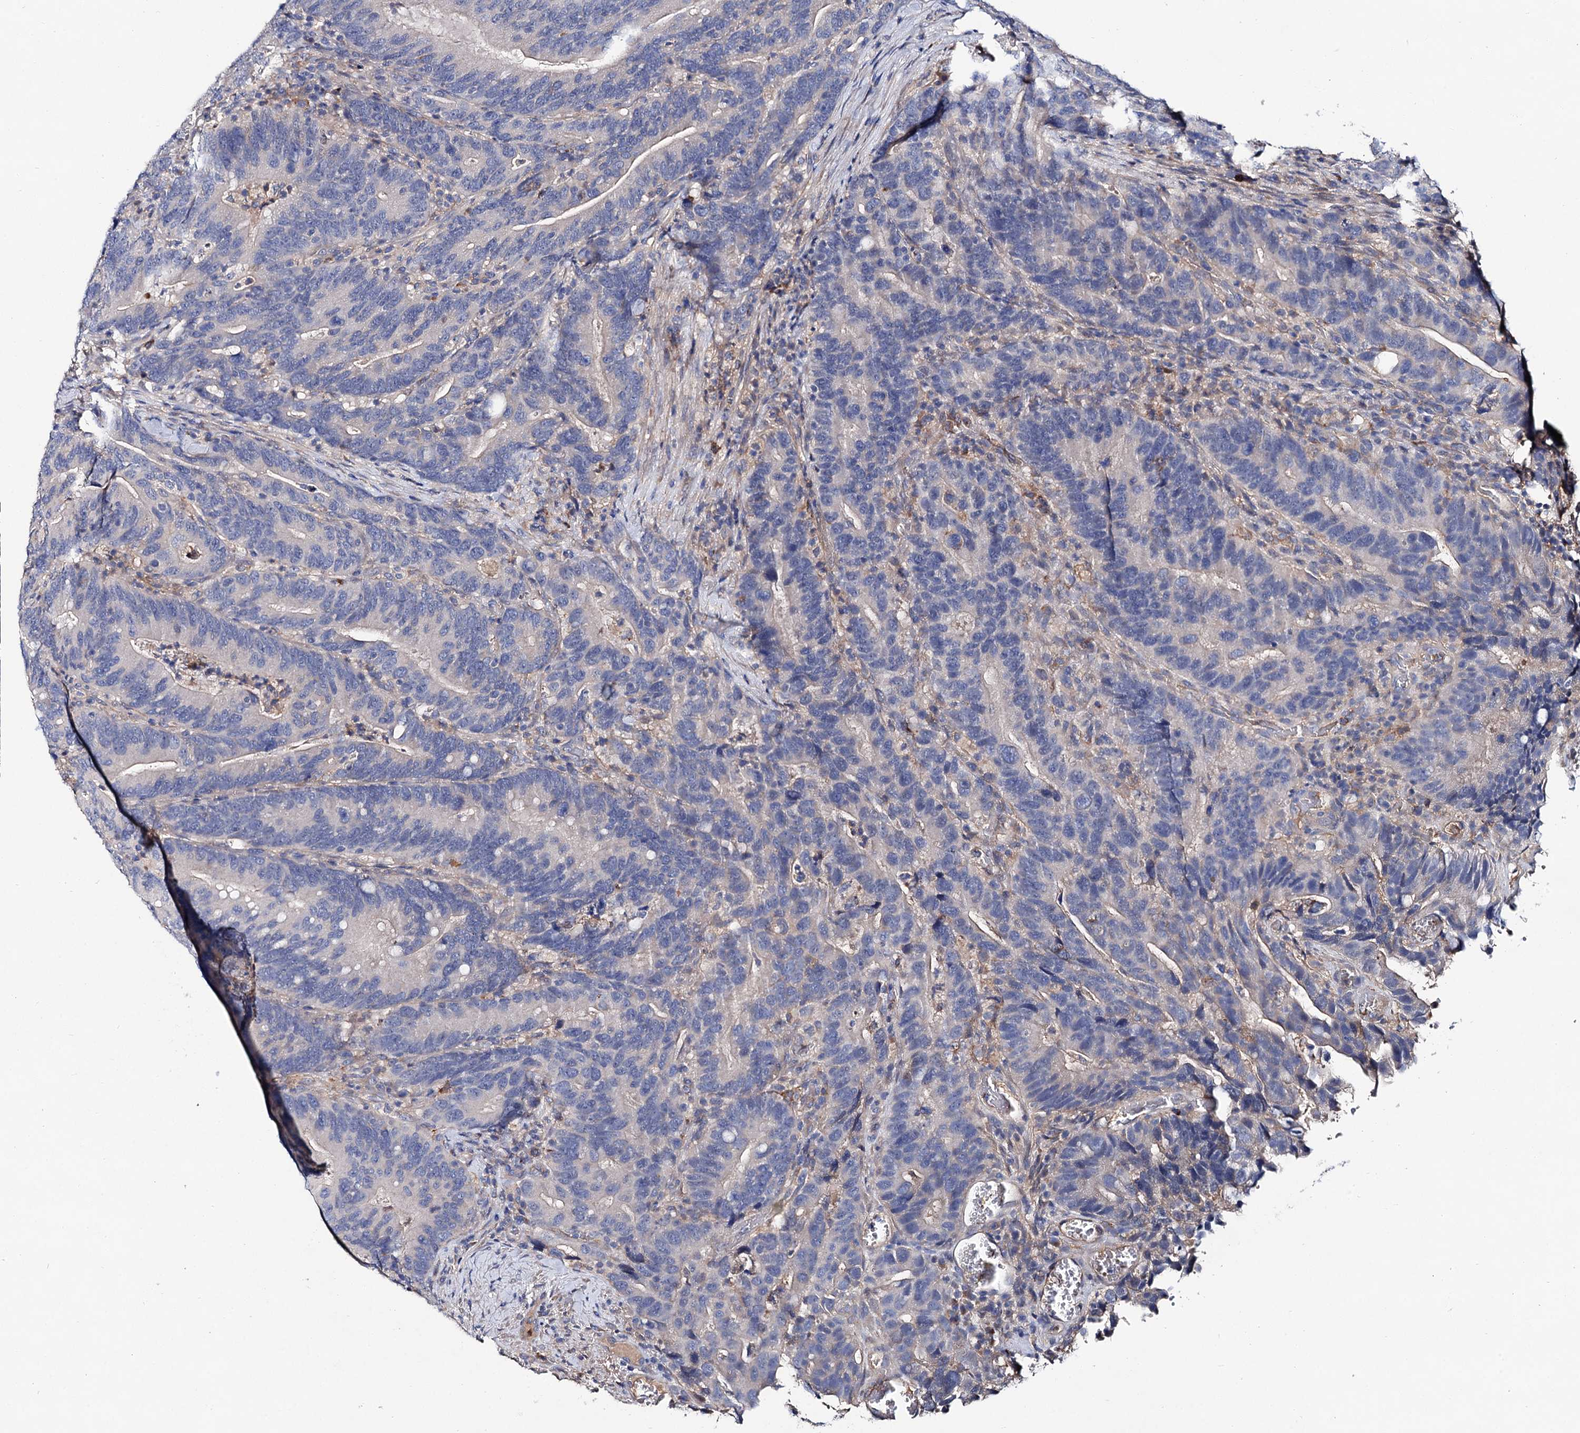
{"staining": {"intensity": "negative", "quantity": "none", "location": "none"}, "tissue": "colorectal cancer", "cell_type": "Tumor cells", "image_type": "cancer", "snomed": [{"axis": "morphology", "description": "Adenocarcinoma, NOS"}, {"axis": "topography", "description": "Colon"}], "caption": "This is a photomicrograph of immunohistochemistry (IHC) staining of colorectal cancer, which shows no staining in tumor cells. The staining is performed using DAB brown chromogen with nuclei counter-stained in using hematoxylin.", "gene": "HVCN1", "patient": {"sex": "female", "age": 66}}